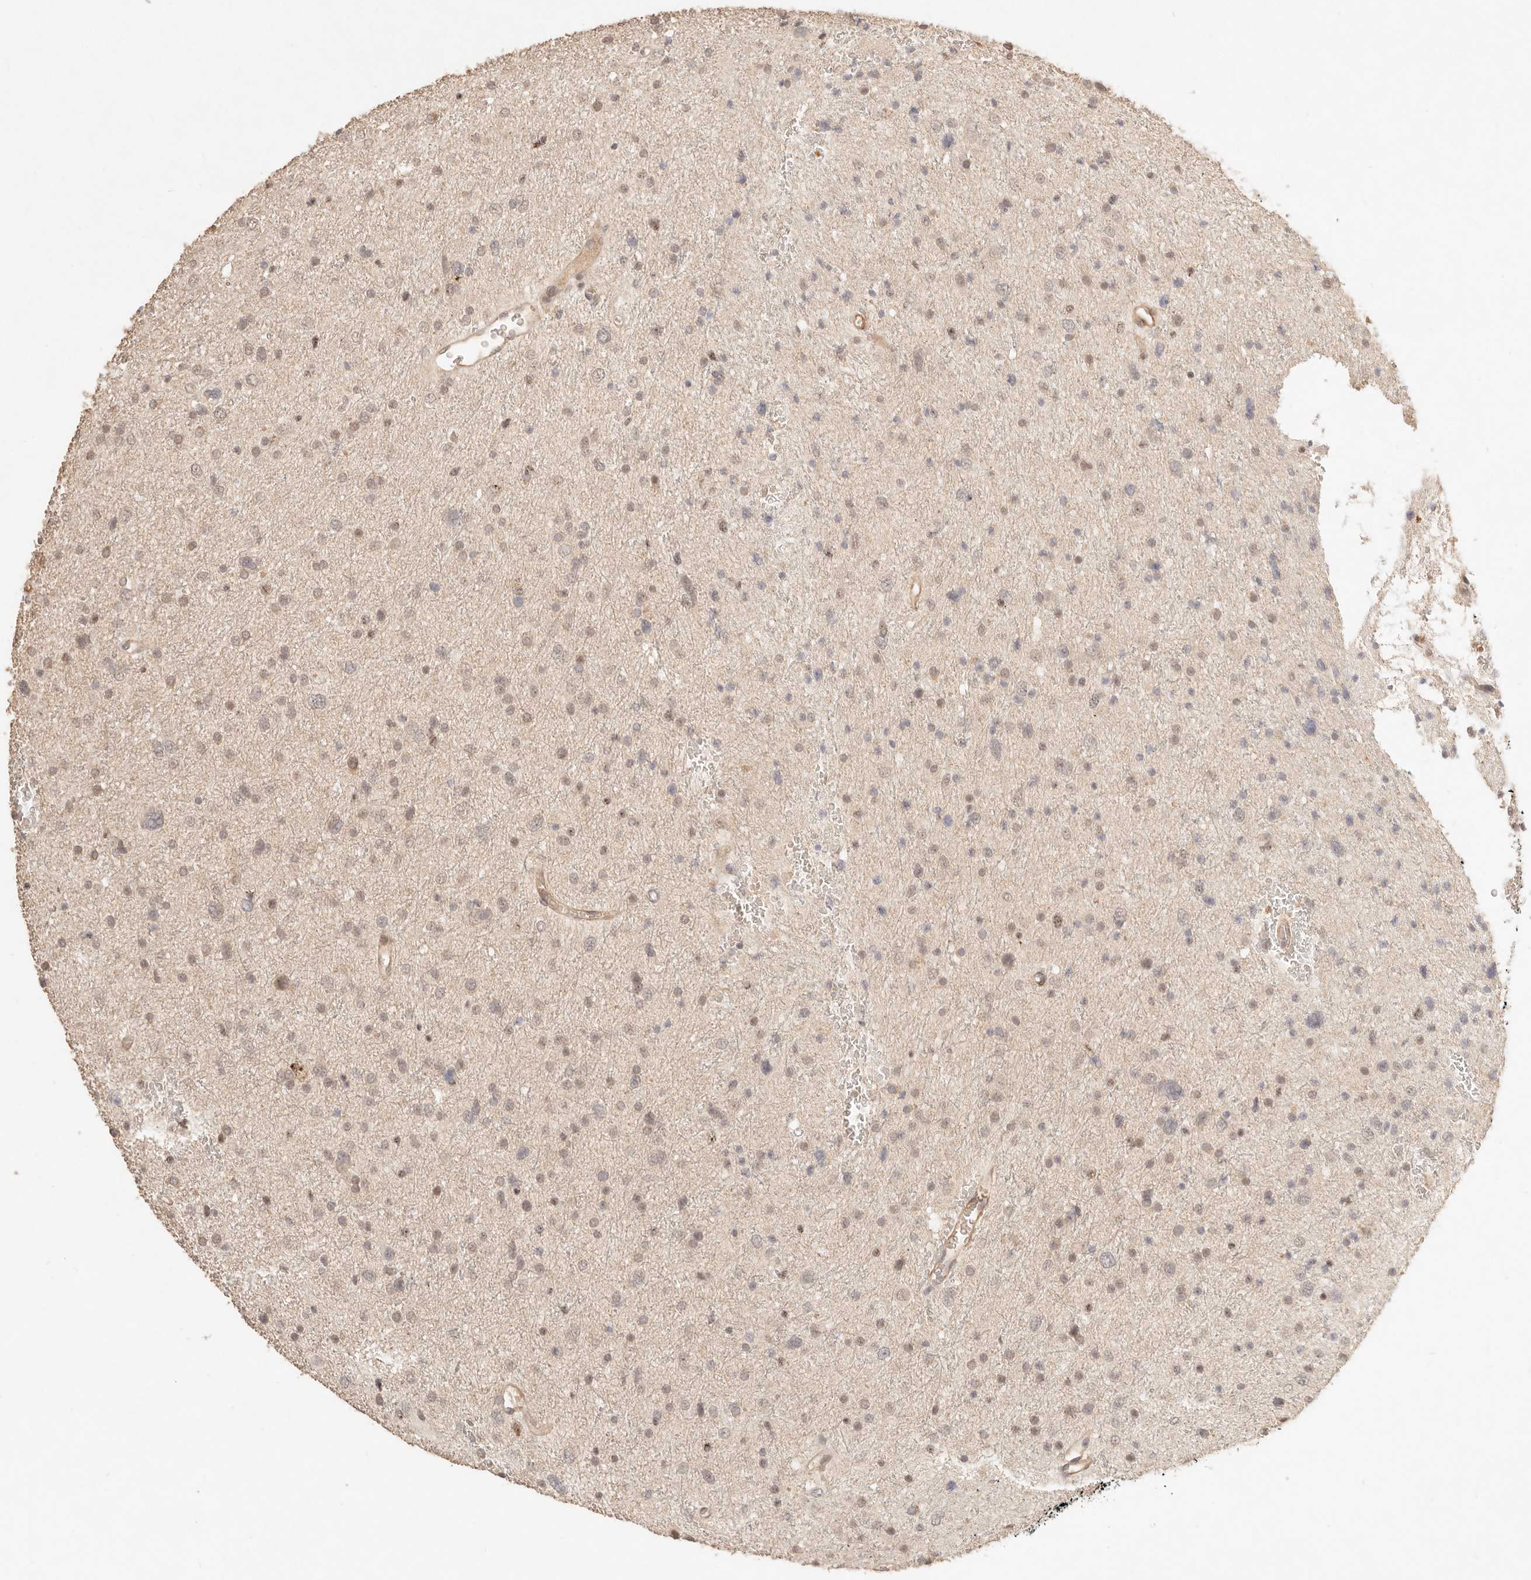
{"staining": {"intensity": "weak", "quantity": ">75%", "location": "nuclear"}, "tissue": "glioma", "cell_type": "Tumor cells", "image_type": "cancer", "snomed": [{"axis": "morphology", "description": "Glioma, malignant, Low grade"}, {"axis": "topography", "description": "Brain"}], "caption": "IHC image of neoplastic tissue: human low-grade glioma (malignant) stained using immunohistochemistry displays low levels of weak protein expression localized specifically in the nuclear of tumor cells, appearing as a nuclear brown color.", "gene": "MEP1A", "patient": {"sex": "female", "age": 37}}